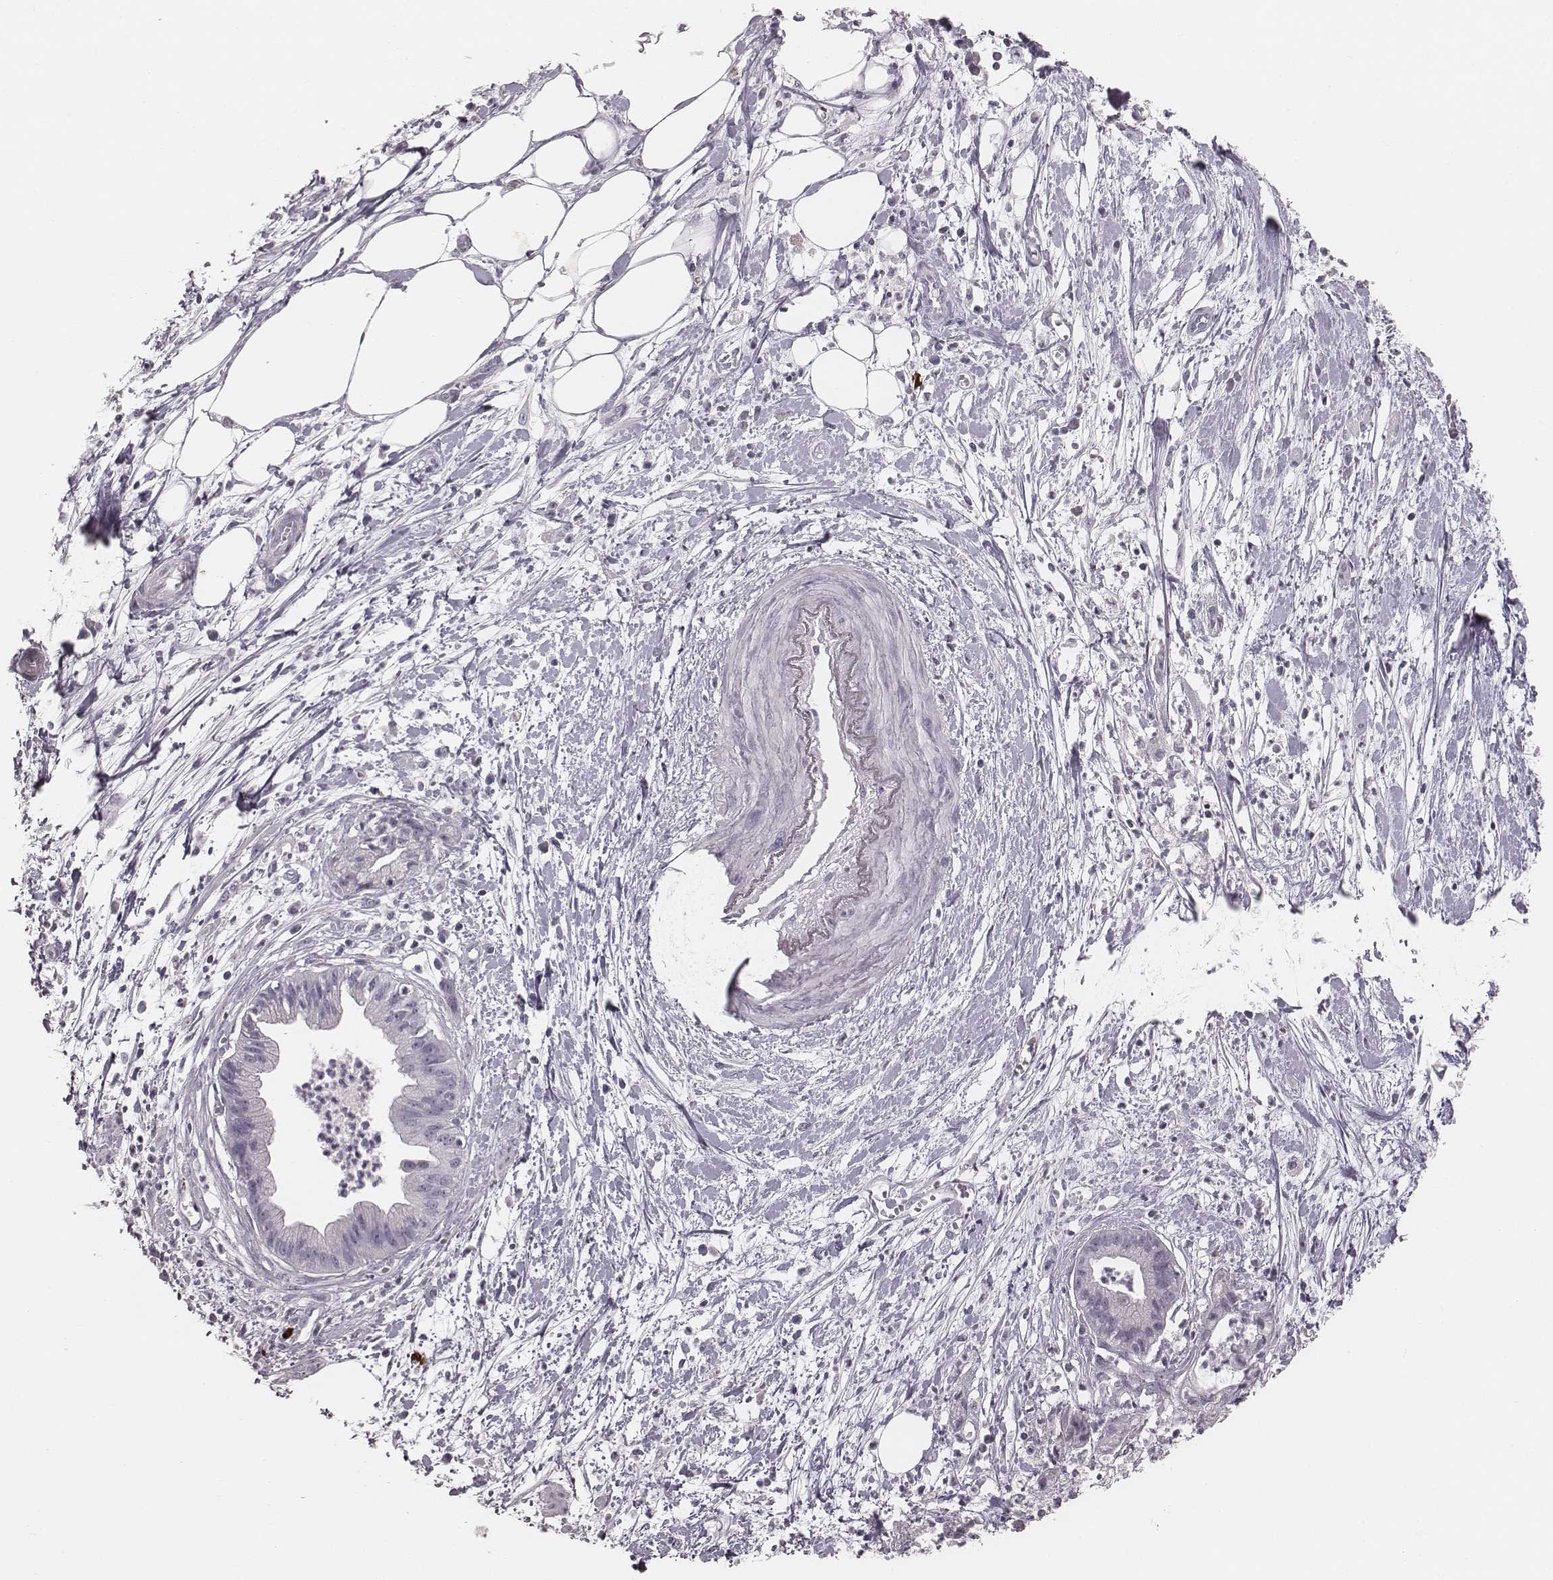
{"staining": {"intensity": "negative", "quantity": "none", "location": "none"}, "tissue": "pancreatic cancer", "cell_type": "Tumor cells", "image_type": "cancer", "snomed": [{"axis": "morphology", "description": "Normal tissue, NOS"}, {"axis": "morphology", "description": "Adenocarcinoma, NOS"}, {"axis": "topography", "description": "Lymph node"}, {"axis": "topography", "description": "Pancreas"}], "caption": "Tumor cells are negative for brown protein staining in pancreatic cancer.", "gene": "S100Z", "patient": {"sex": "female", "age": 58}}